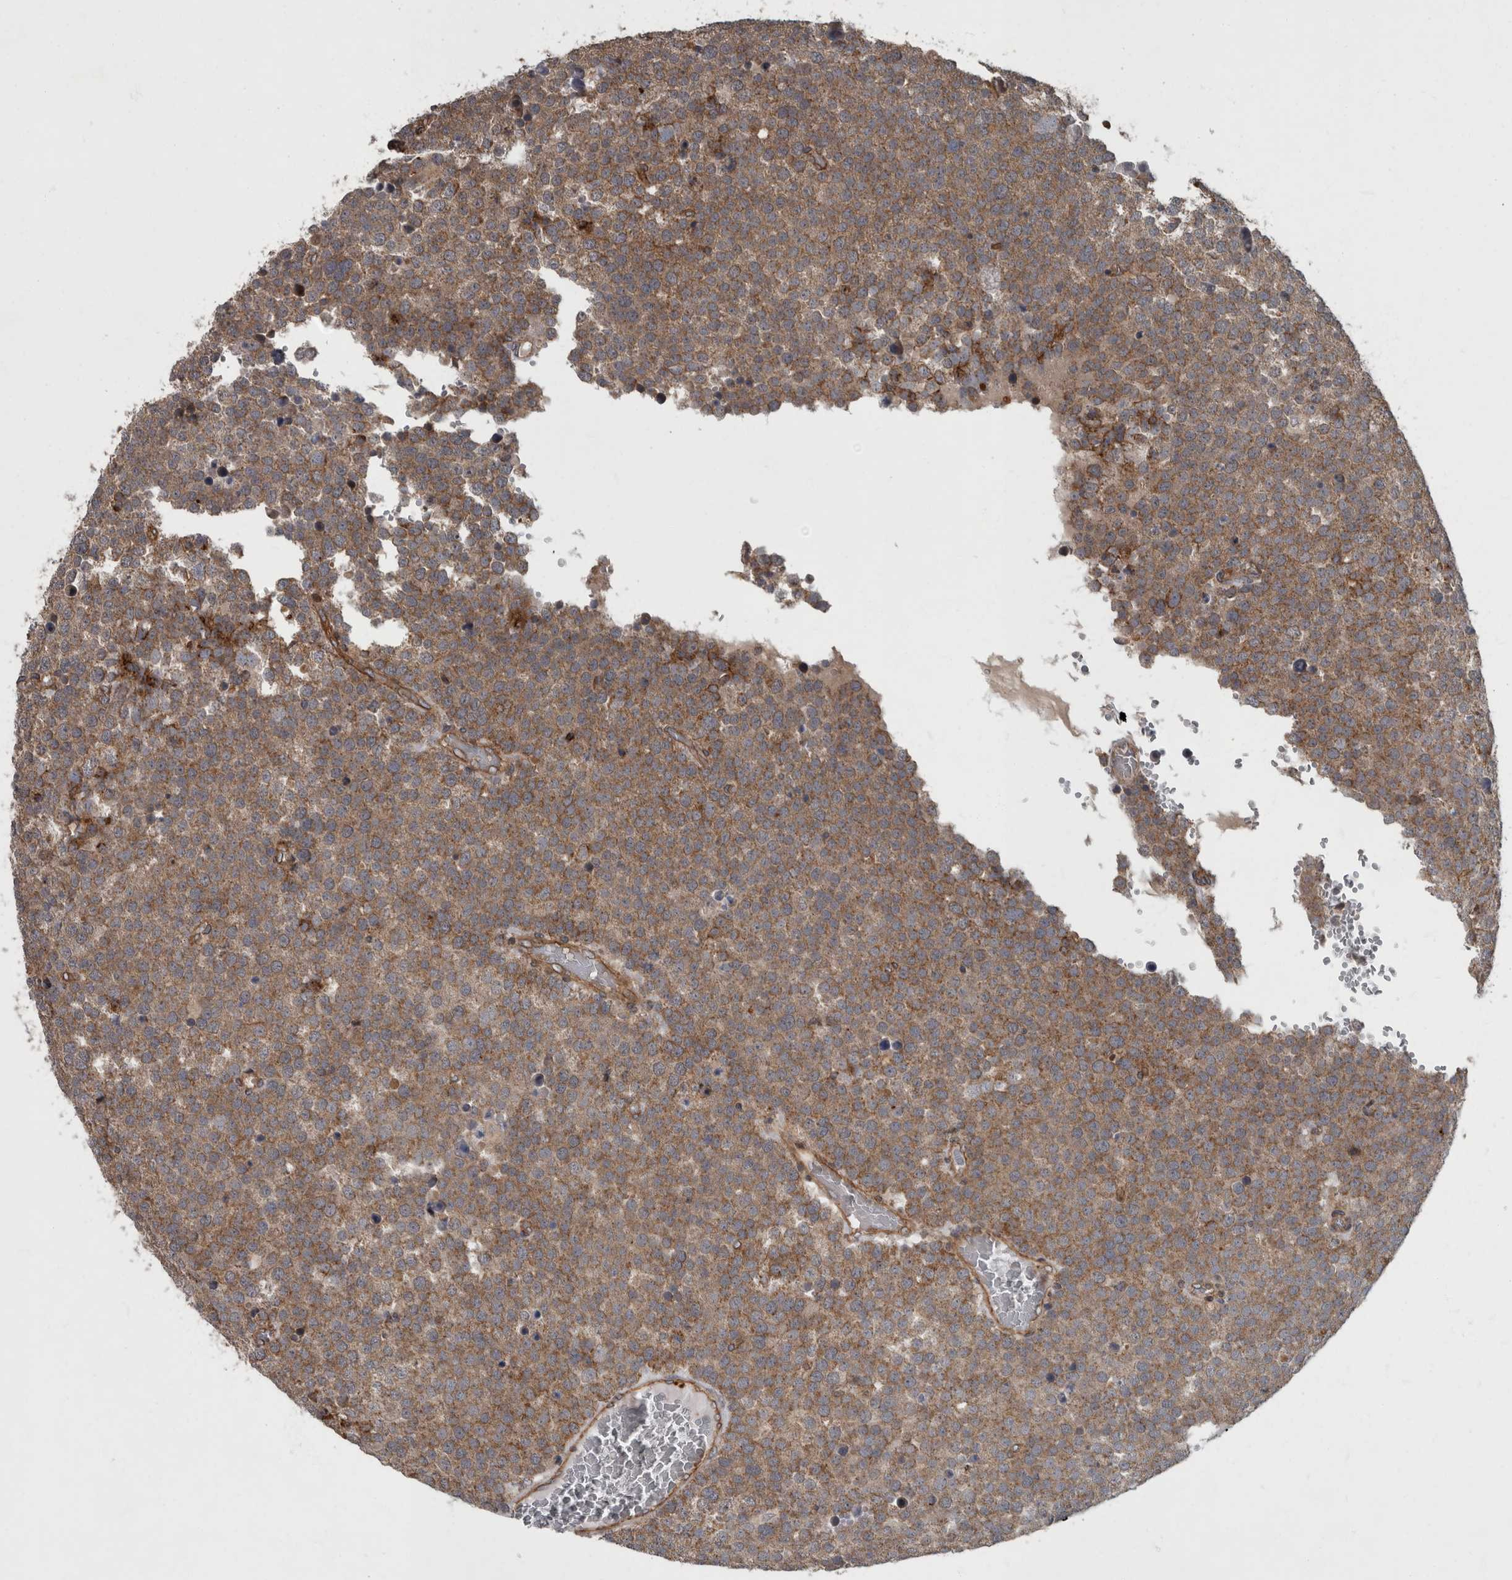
{"staining": {"intensity": "moderate", "quantity": ">75%", "location": "cytoplasmic/membranous"}, "tissue": "testis cancer", "cell_type": "Tumor cells", "image_type": "cancer", "snomed": [{"axis": "morphology", "description": "Seminoma, NOS"}, {"axis": "topography", "description": "Testis"}], "caption": "About >75% of tumor cells in testis cancer reveal moderate cytoplasmic/membranous protein positivity as visualized by brown immunohistochemical staining.", "gene": "VEGFD", "patient": {"sex": "male", "age": 71}}